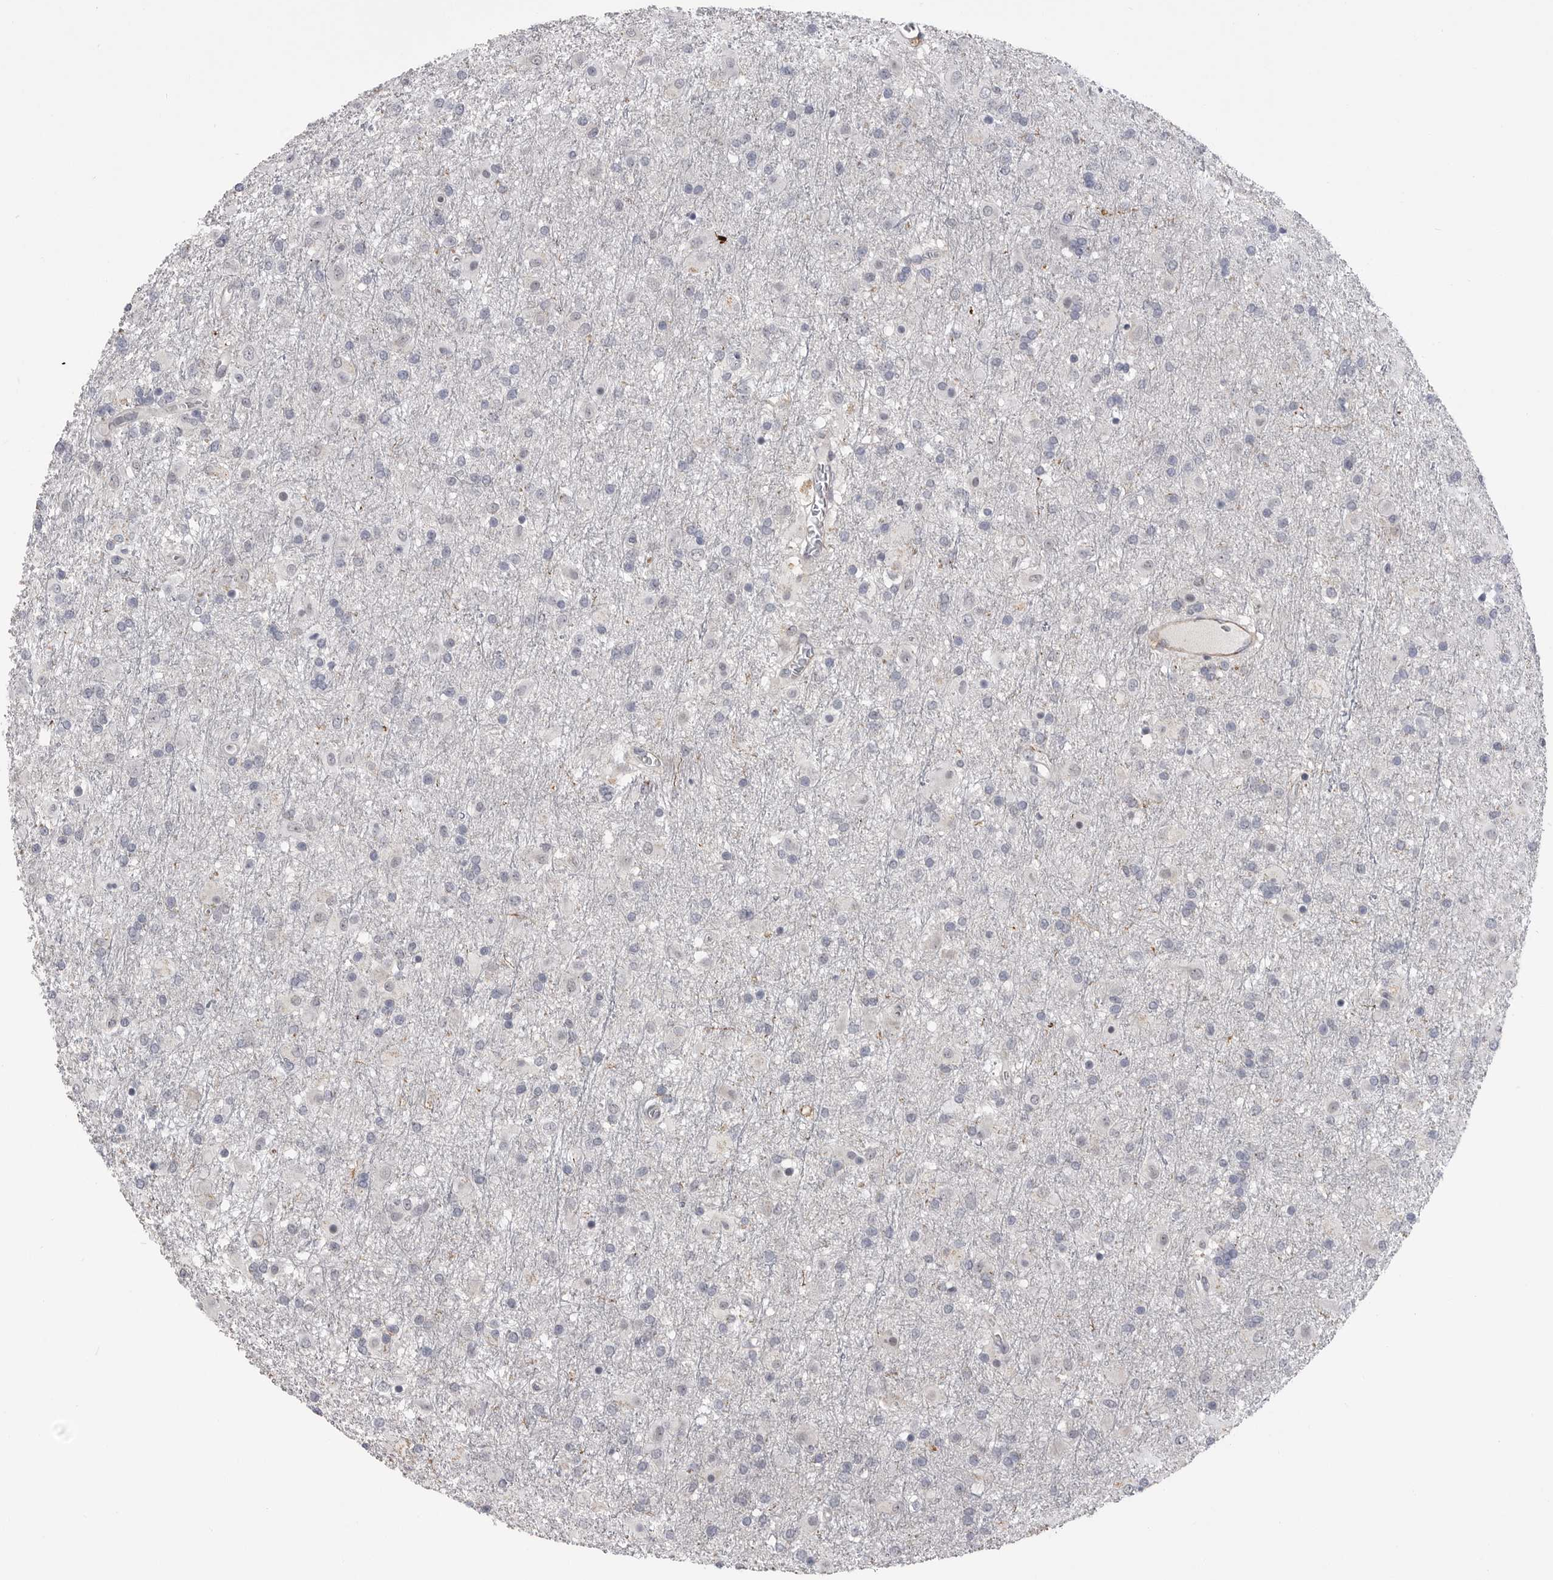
{"staining": {"intensity": "negative", "quantity": "none", "location": "none"}, "tissue": "glioma", "cell_type": "Tumor cells", "image_type": "cancer", "snomed": [{"axis": "morphology", "description": "Glioma, malignant, Low grade"}, {"axis": "topography", "description": "Brain"}], "caption": "The image demonstrates no staining of tumor cells in malignant glioma (low-grade).", "gene": "PLEKHF1", "patient": {"sex": "male", "age": 65}}